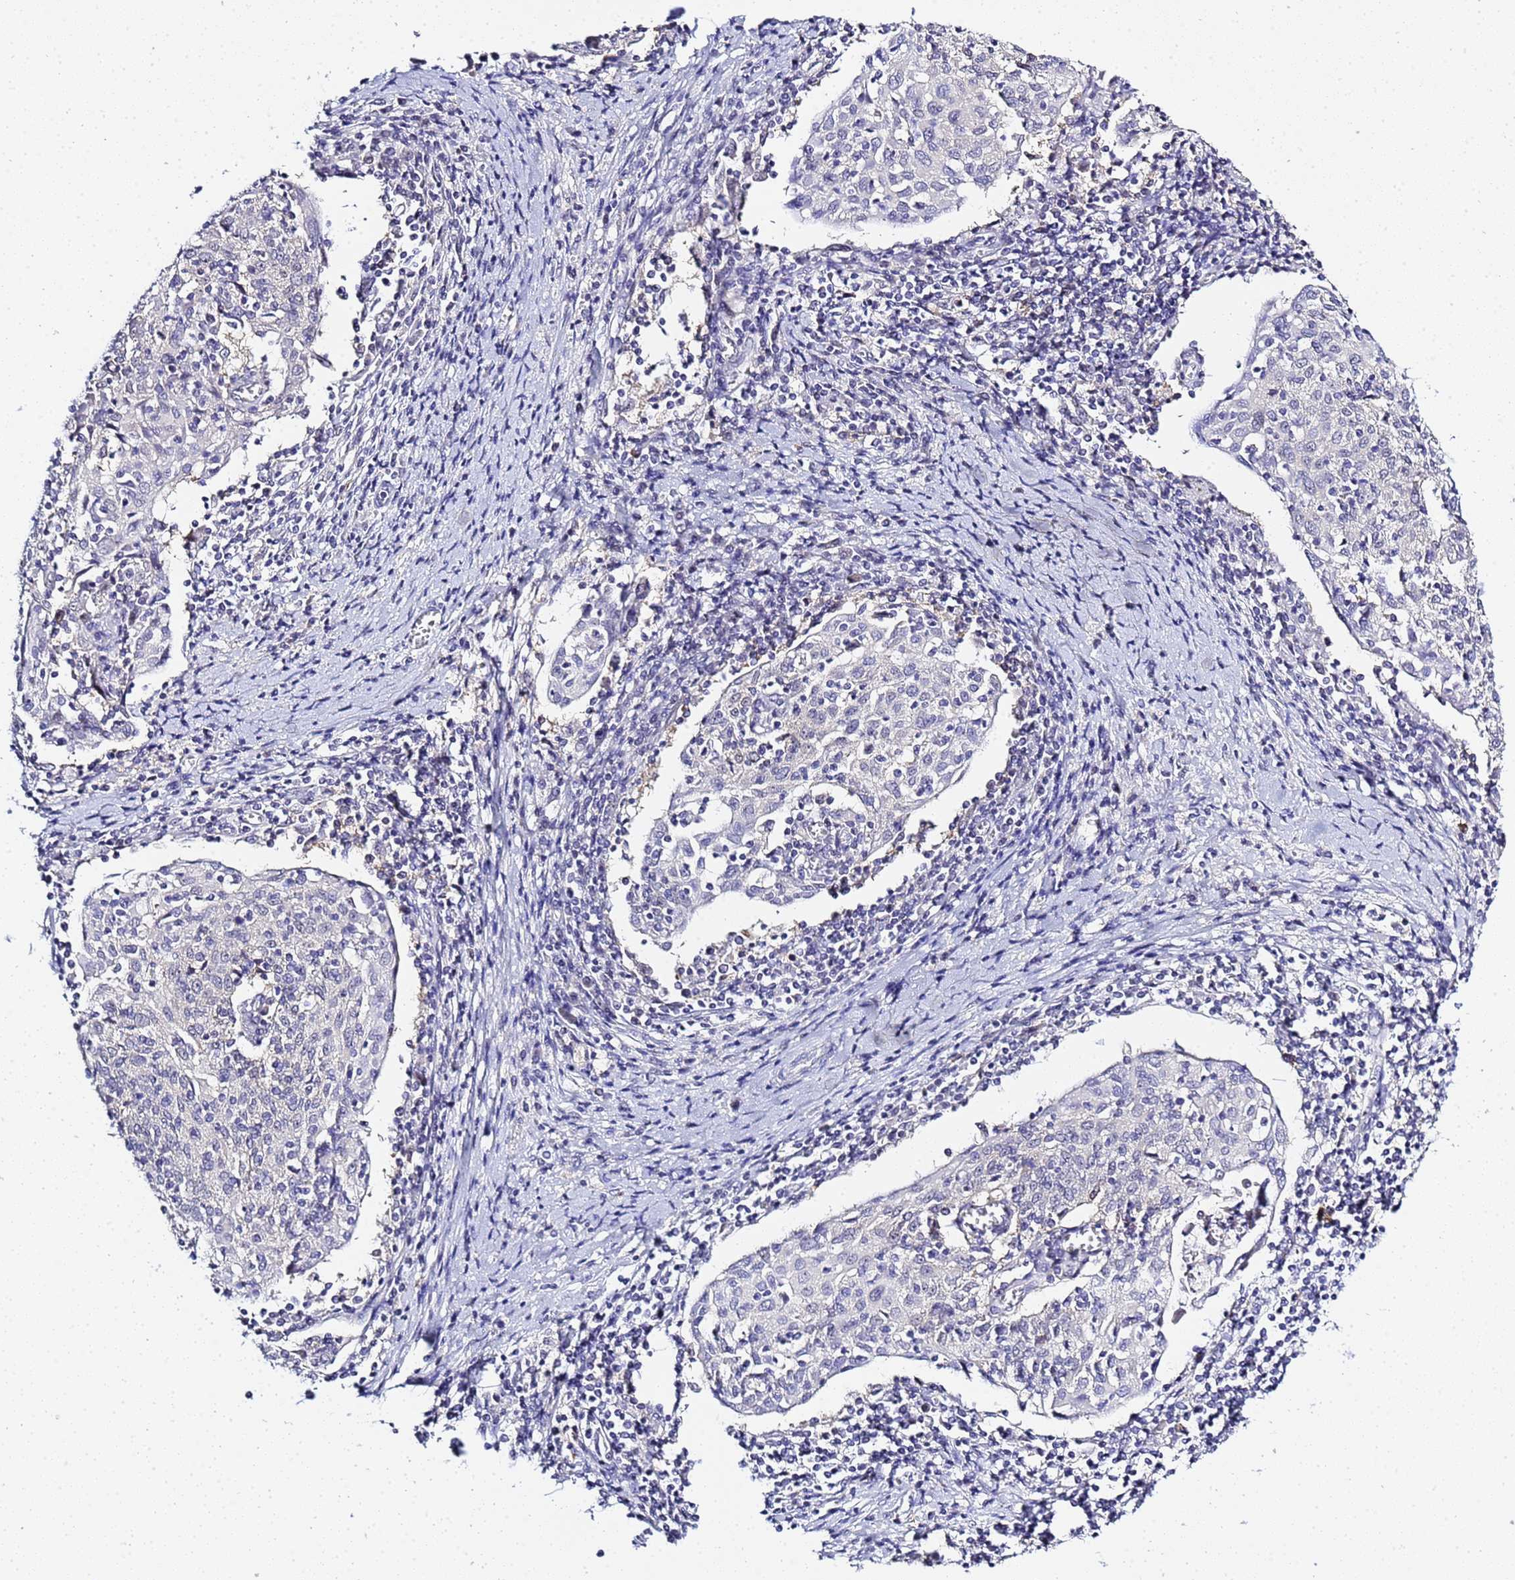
{"staining": {"intensity": "negative", "quantity": "none", "location": "none"}, "tissue": "cervical cancer", "cell_type": "Tumor cells", "image_type": "cancer", "snomed": [{"axis": "morphology", "description": "Squamous cell carcinoma, NOS"}, {"axis": "topography", "description": "Cervix"}], "caption": "Tumor cells show no significant expression in cervical cancer.", "gene": "ACTL6B", "patient": {"sex": "female", "age": 52}}